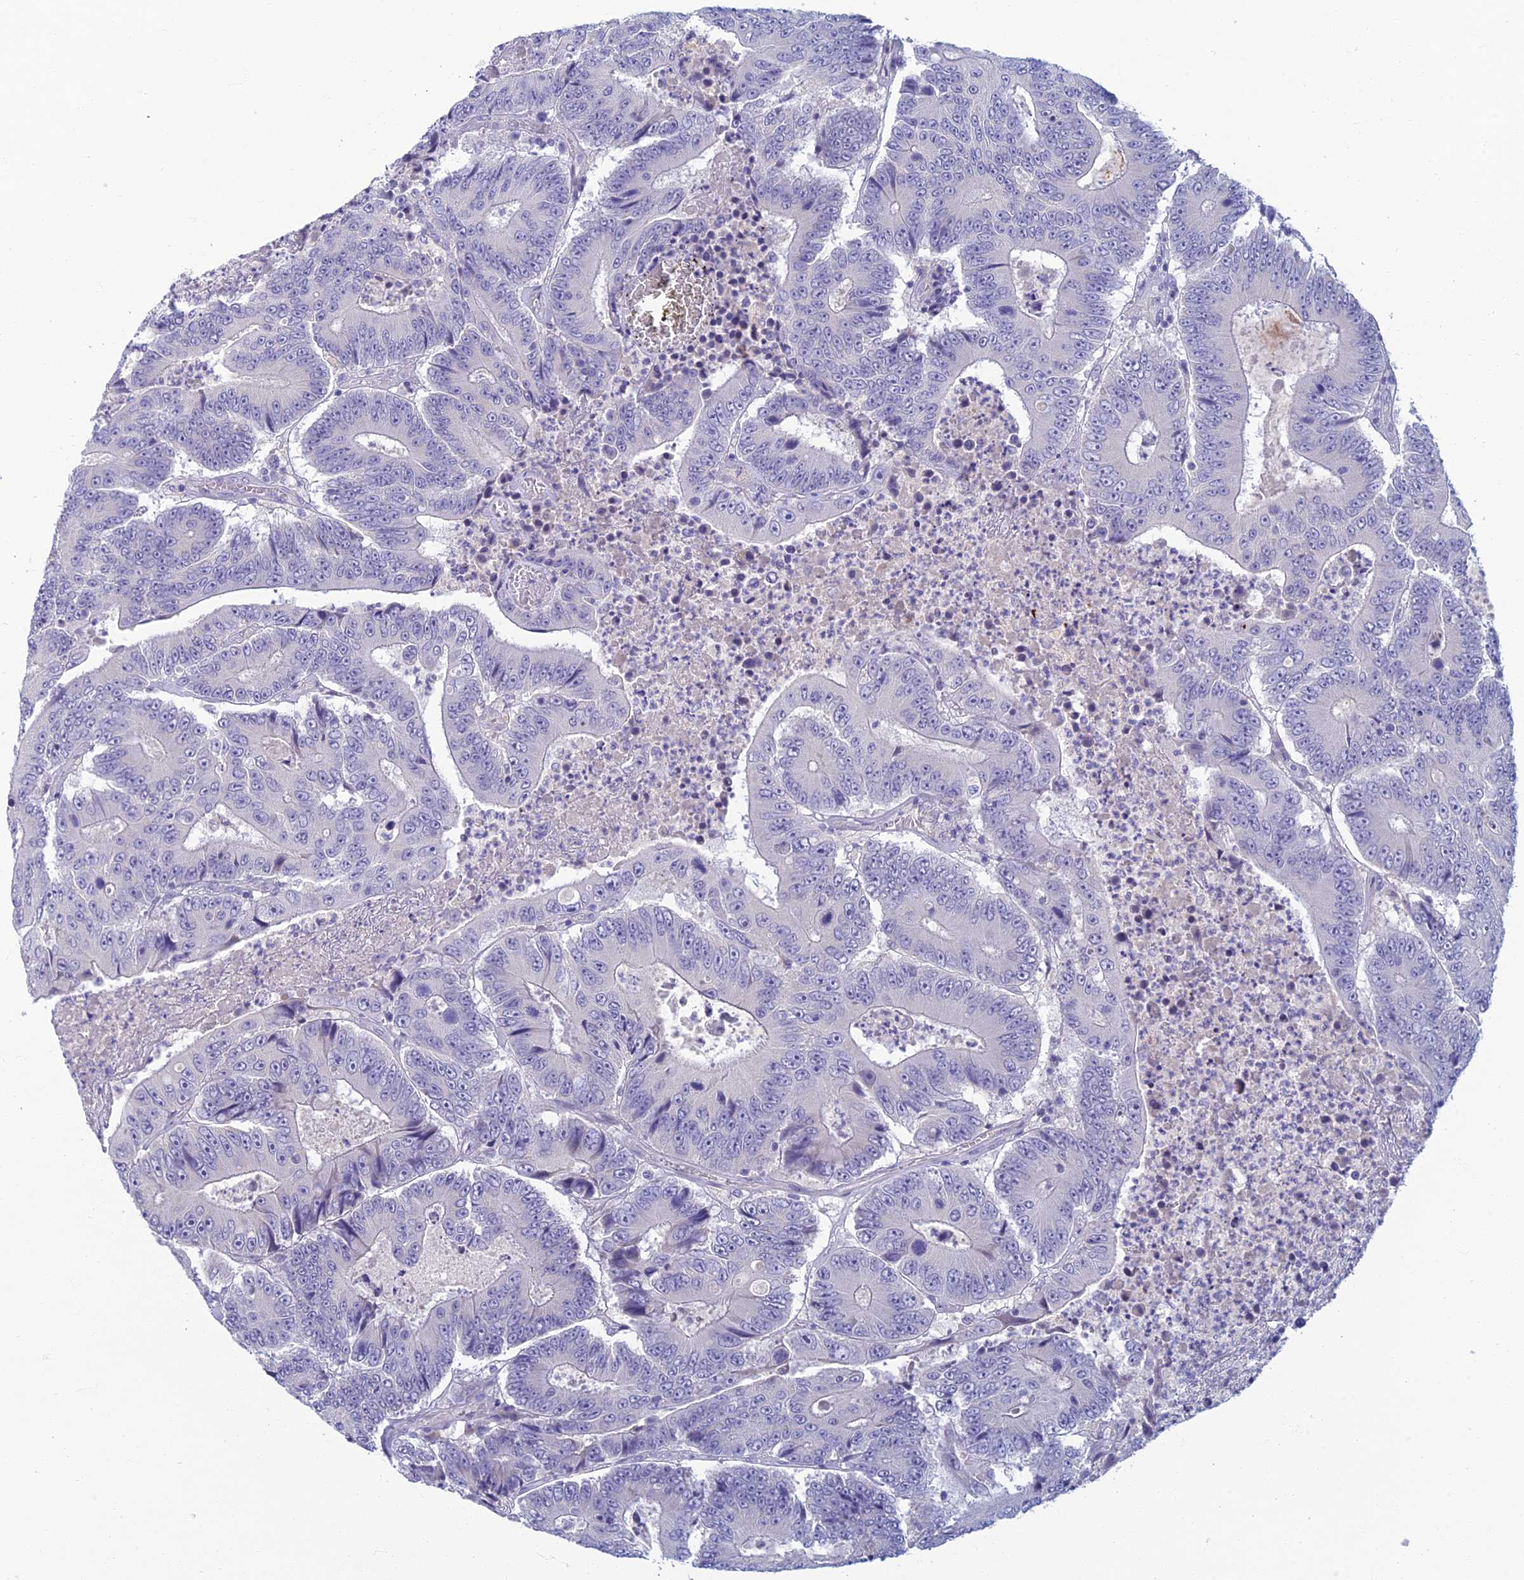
{"staining": {"intensity": "negative", "quantity": "none", "location": "none"}, "tissue": "colorectal cancer", "cell_type": "Tumor cells", "image_type": "cancer", "snomed": [{"axis": "morphology", "description": "Adenocarcinoma, NOS"}, {"axis": "topography", "description": "Colon"}], "caption": "IHC image of neoplastic tissue: human colorectal cancer (adenocarcinoma) stained with DAB (3,3'-diaminobenzidine) demonstrates no significant protein expression in tumor cells.", "gene": "SLC25A41", "patient": {"sex": "male", "age": 83}}